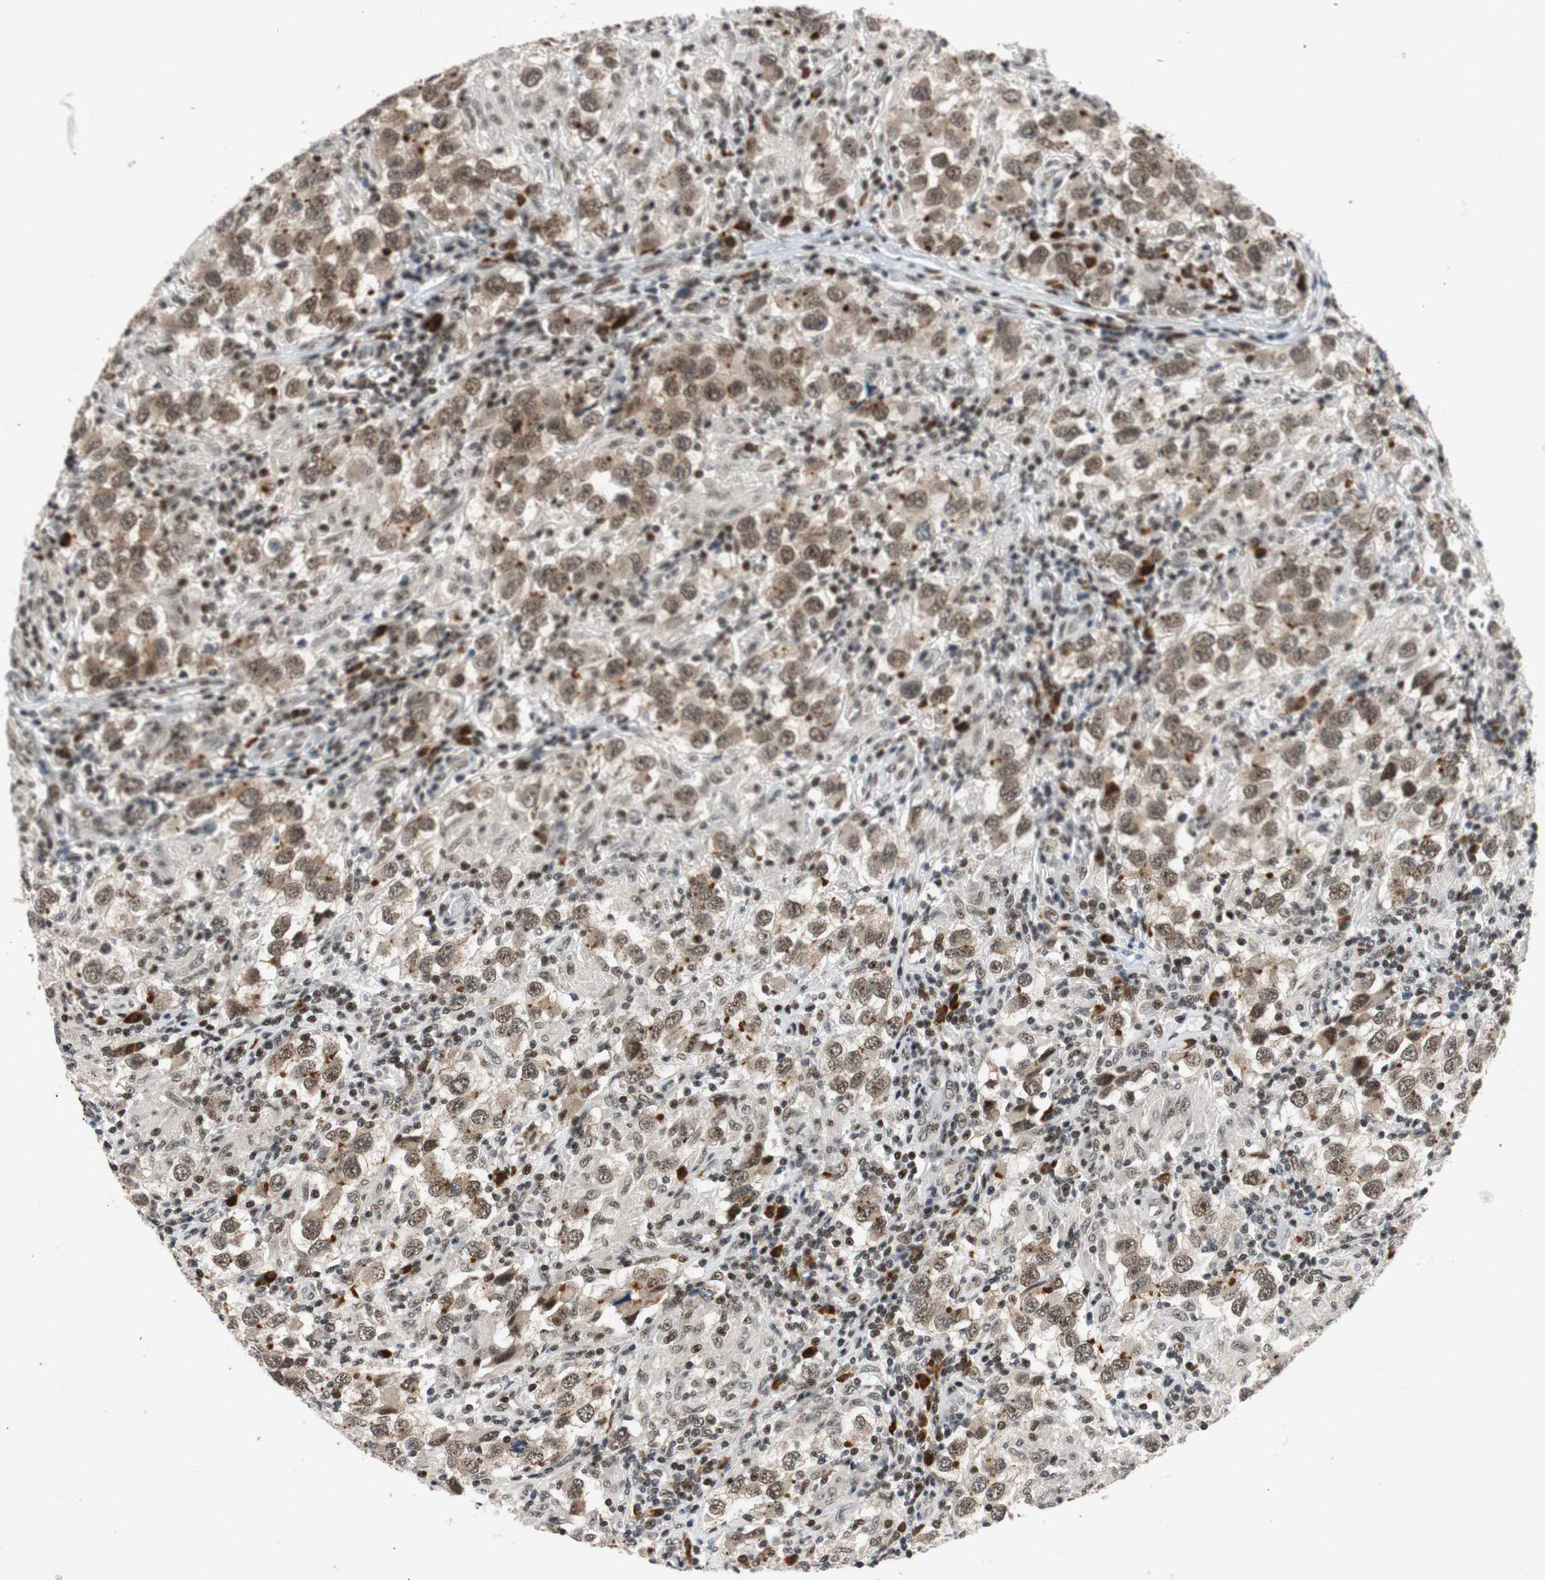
{"staining": {"intensity": "weak", "quantity": ">75%", "location": "nuclear"}, "tissue": "testis cancer", "cell_type": "Tumor cells", "image_type": "cancer", "snomed": [{"axis": "morphology", "description": "Carcinoma, Embryonal, NOS"}, {"axis": "topography", "description": "Testis"}], "caption": "Immunohistochemistry staining of testis cancer (embryonal carcinoma), which demonstrates low levels of weak nuclear expression in about >75% of tumor cells indicating weak nuclear protein expression. The staining was performed using DAB (3,3'-diaminobenzidine) (brown) for protein detection and nuclei were counterstained in hematoxylin (blue).", "gene": "NCBP3", "patient": {"sex": "male", "age": 21}}